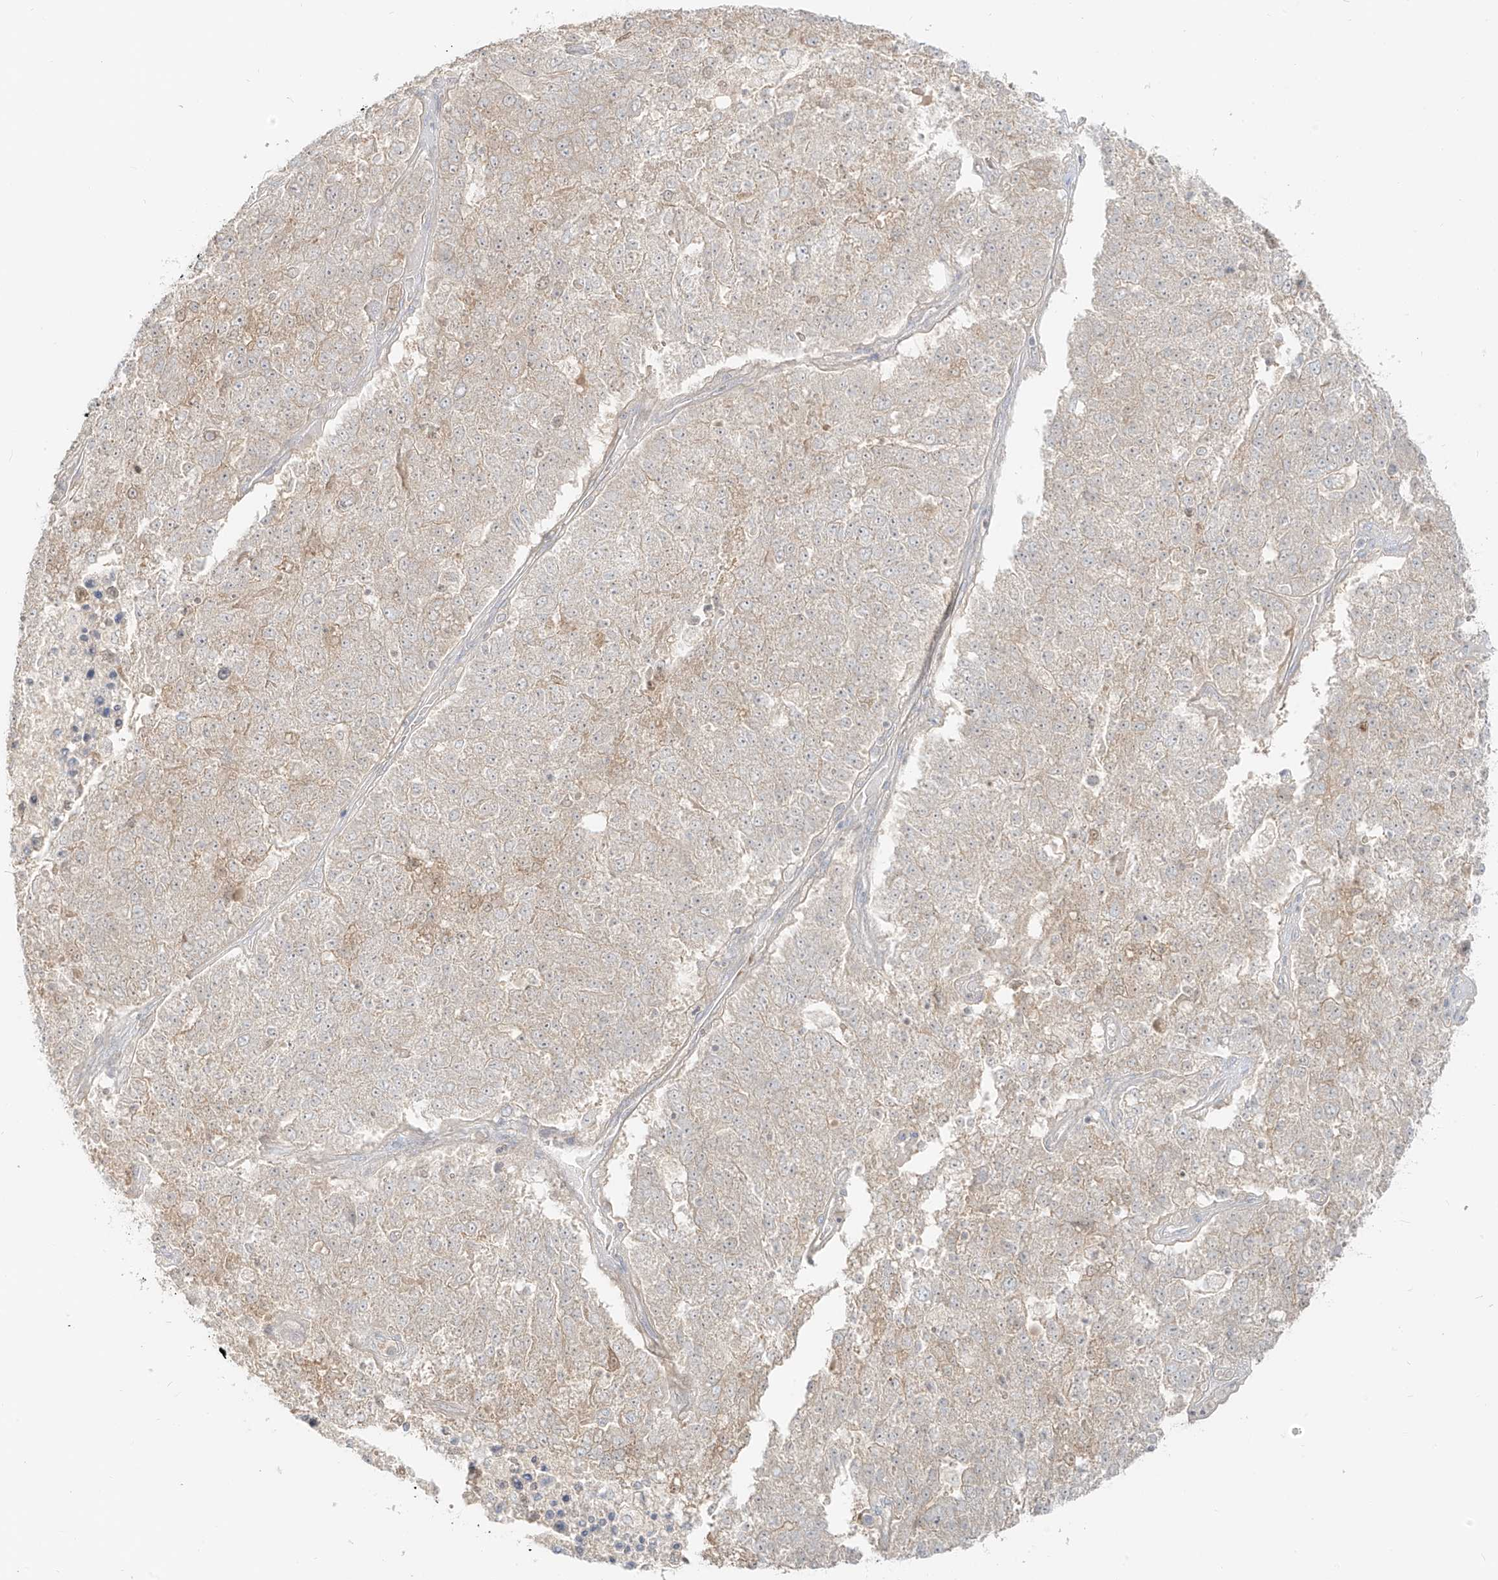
{"staining": {"intensity": "weak", "quantity": "<25%", "location": "cytoplasmic/membranous"}, "tissue": "pancreatic cancer", "cell_type": "Tumor cells", "image_type": "cancer", "snomed": [{"axis": "morphology", "description": "Adenocarcinoma, NOS"}, {"axis": "topography", "description": "Pancreas"}], "caption": "Tumor cells are negative for protein expression in human pancreatic cancer (adenocarcinoma). (Stains: DAB (3,3'-diaminobenzidine) immunohistochemistry with hematoxylin counter stain, Microscopy: brightfield microscopy at high magnification).", "gene": "LIPT1", "patient": {"sex": "female", "age": 61}}